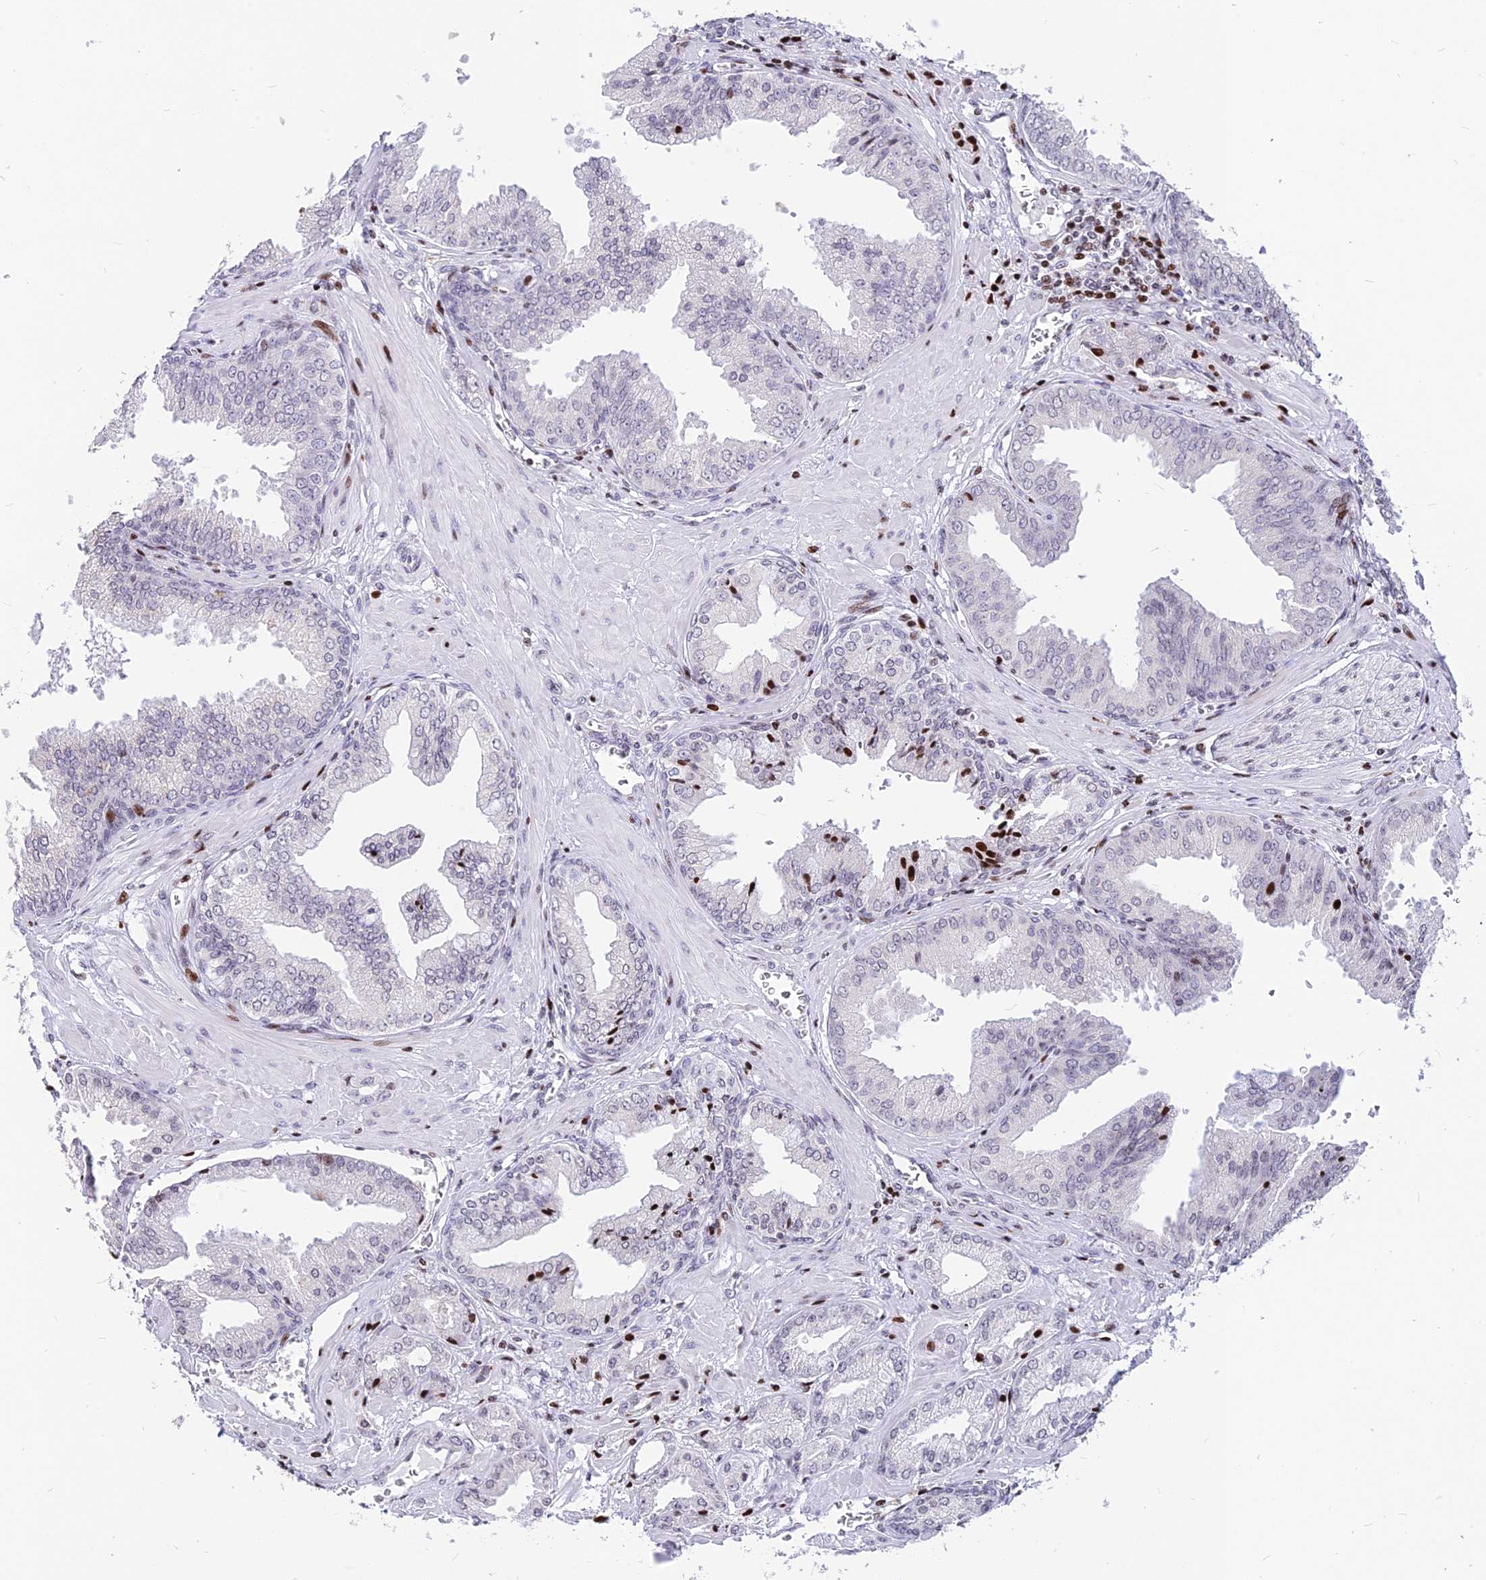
{"staining": {"intensity": "negative", "quantity": "none", "location": "none"}, "tissue": "prostate cancer", "cell_type": "Tumor cells", "image_type": "cancer", "snomed": [{"axis": "morphology", "description": "Adenocarcinoma, Low grade"}, {"axis": "topography", "description": "Prostate"}], "caption": "Immunohistochemical staining of human prostate cancer displays no significant expression in tumor cells. Nuclei are stained in blue.", "gene": "PRPS1", "patient": {"sex": "male", "age": 67}}